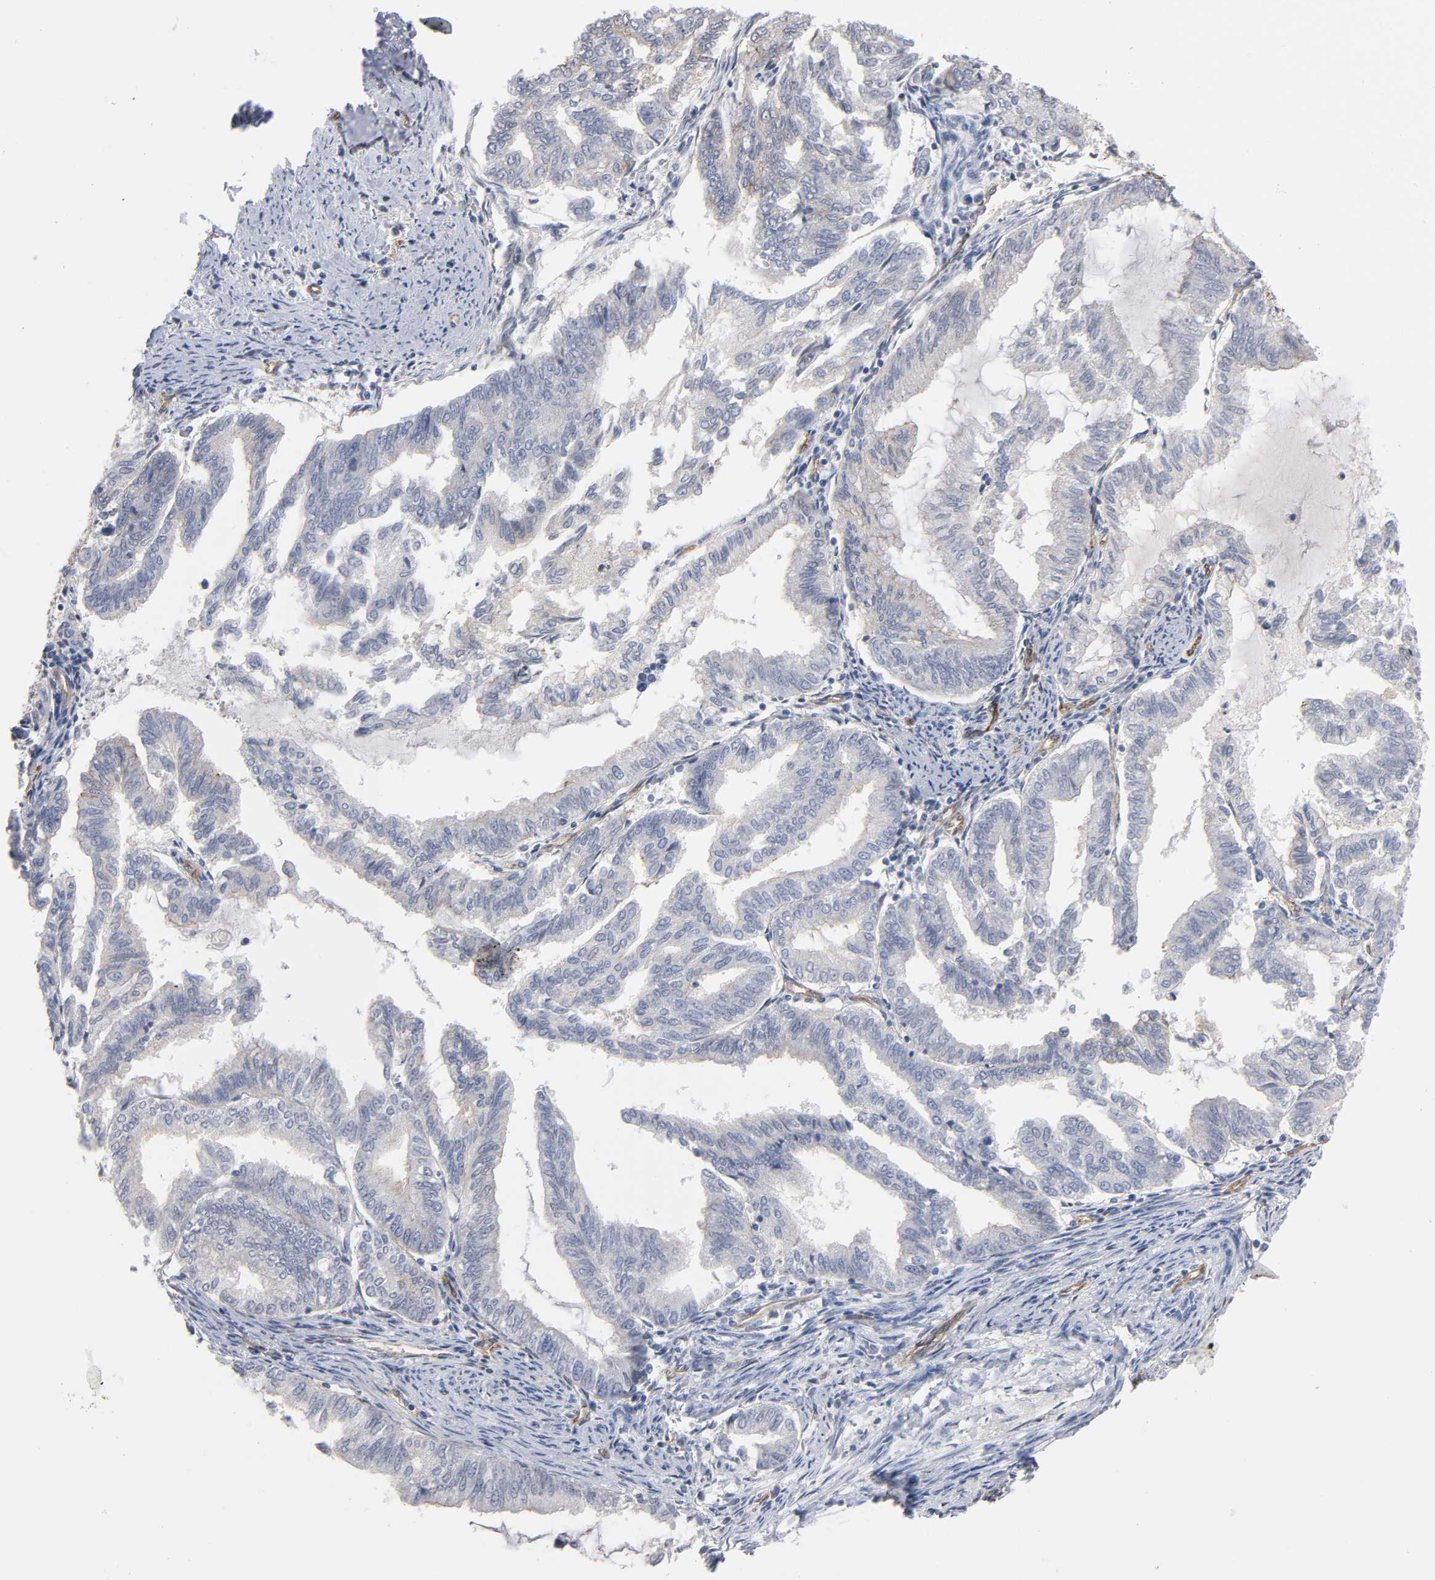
{"staining": {"intensity": "negative", "quantity": "none", "location": "none"}, "tissue": "endometrial cancer", "cell_type": "Tumor cells", "image_type": "cancer", "snomed": [{"axis": "morphology", "description": "Adenocarcinoma, NOS"}, {"axis": "topography", "description": "Endometrium"}], "caption": "Immunohistochemistry histopathology image of neoplastic tissue: human endometrial adenocarcinoma stained with DAB displays no significant protein staining in tumor cells. (Immunohistochemistry (ihc), brightfield microscopy, high magnification).", "gene": "SPTAN1", "patient": {"sex": "female", "age": 79}}